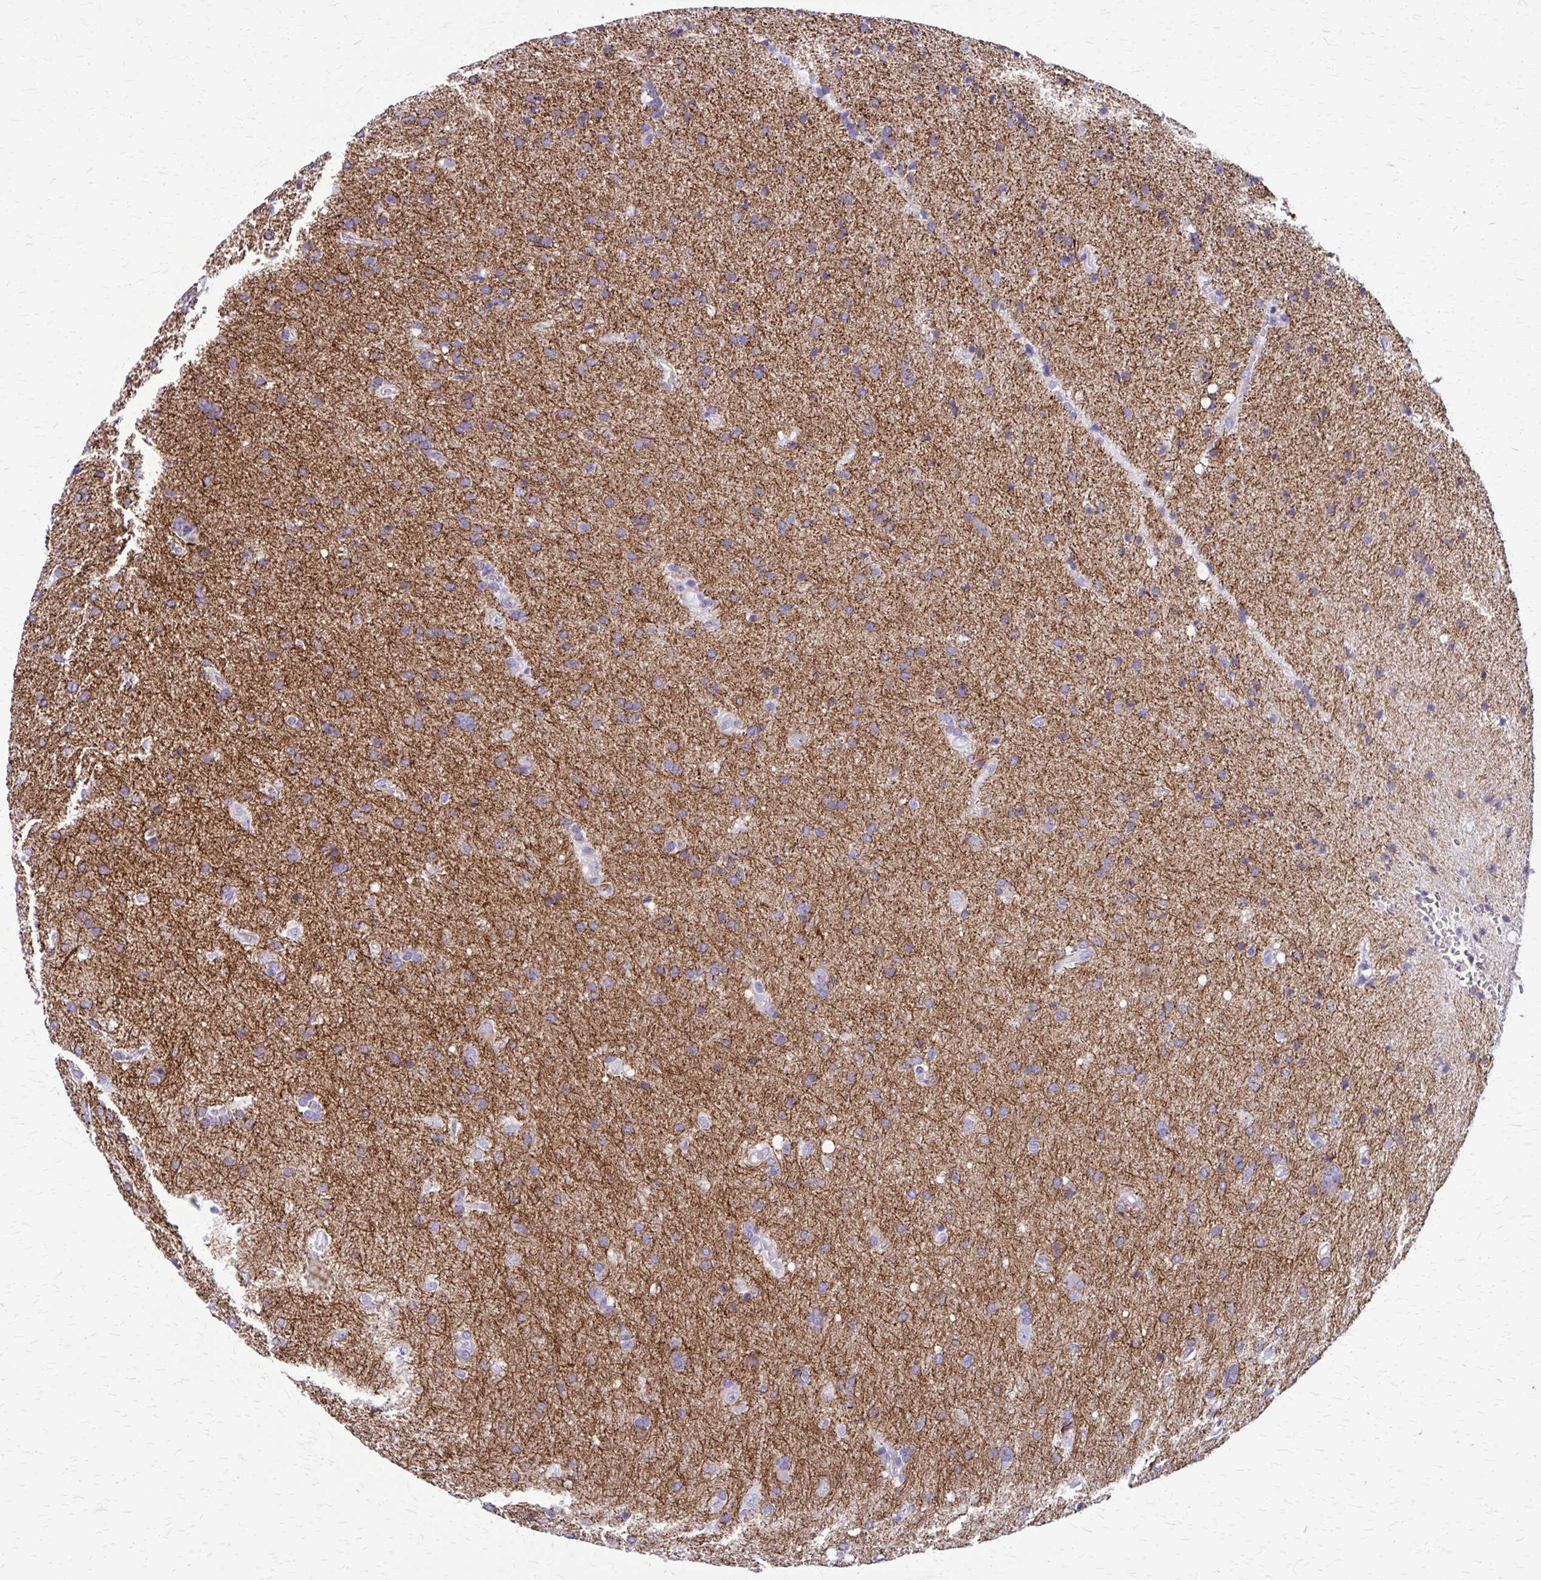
{"staining": {"intensity": "moderate", "quantity": "25%-75%", "location": "cytoplasmic/membranous"}, "tissue": "glioma", "cell_type": "Tumor cells", "image_type": "cancer", "snomed": [{"axis": "morphology", "description": "Glioma, malignant, Low grade"}, {"axis": "topography", "description": "Brain"}], "caption": "Brown immunohistochemical staining in malignant glioma (low-grade) demonstrates moderate cytoplasmic/membranous staining in approximately 25%-75% of tumor cells.", "gene": "PEDS1", "patient": {"sex": "female", "age": 54}}